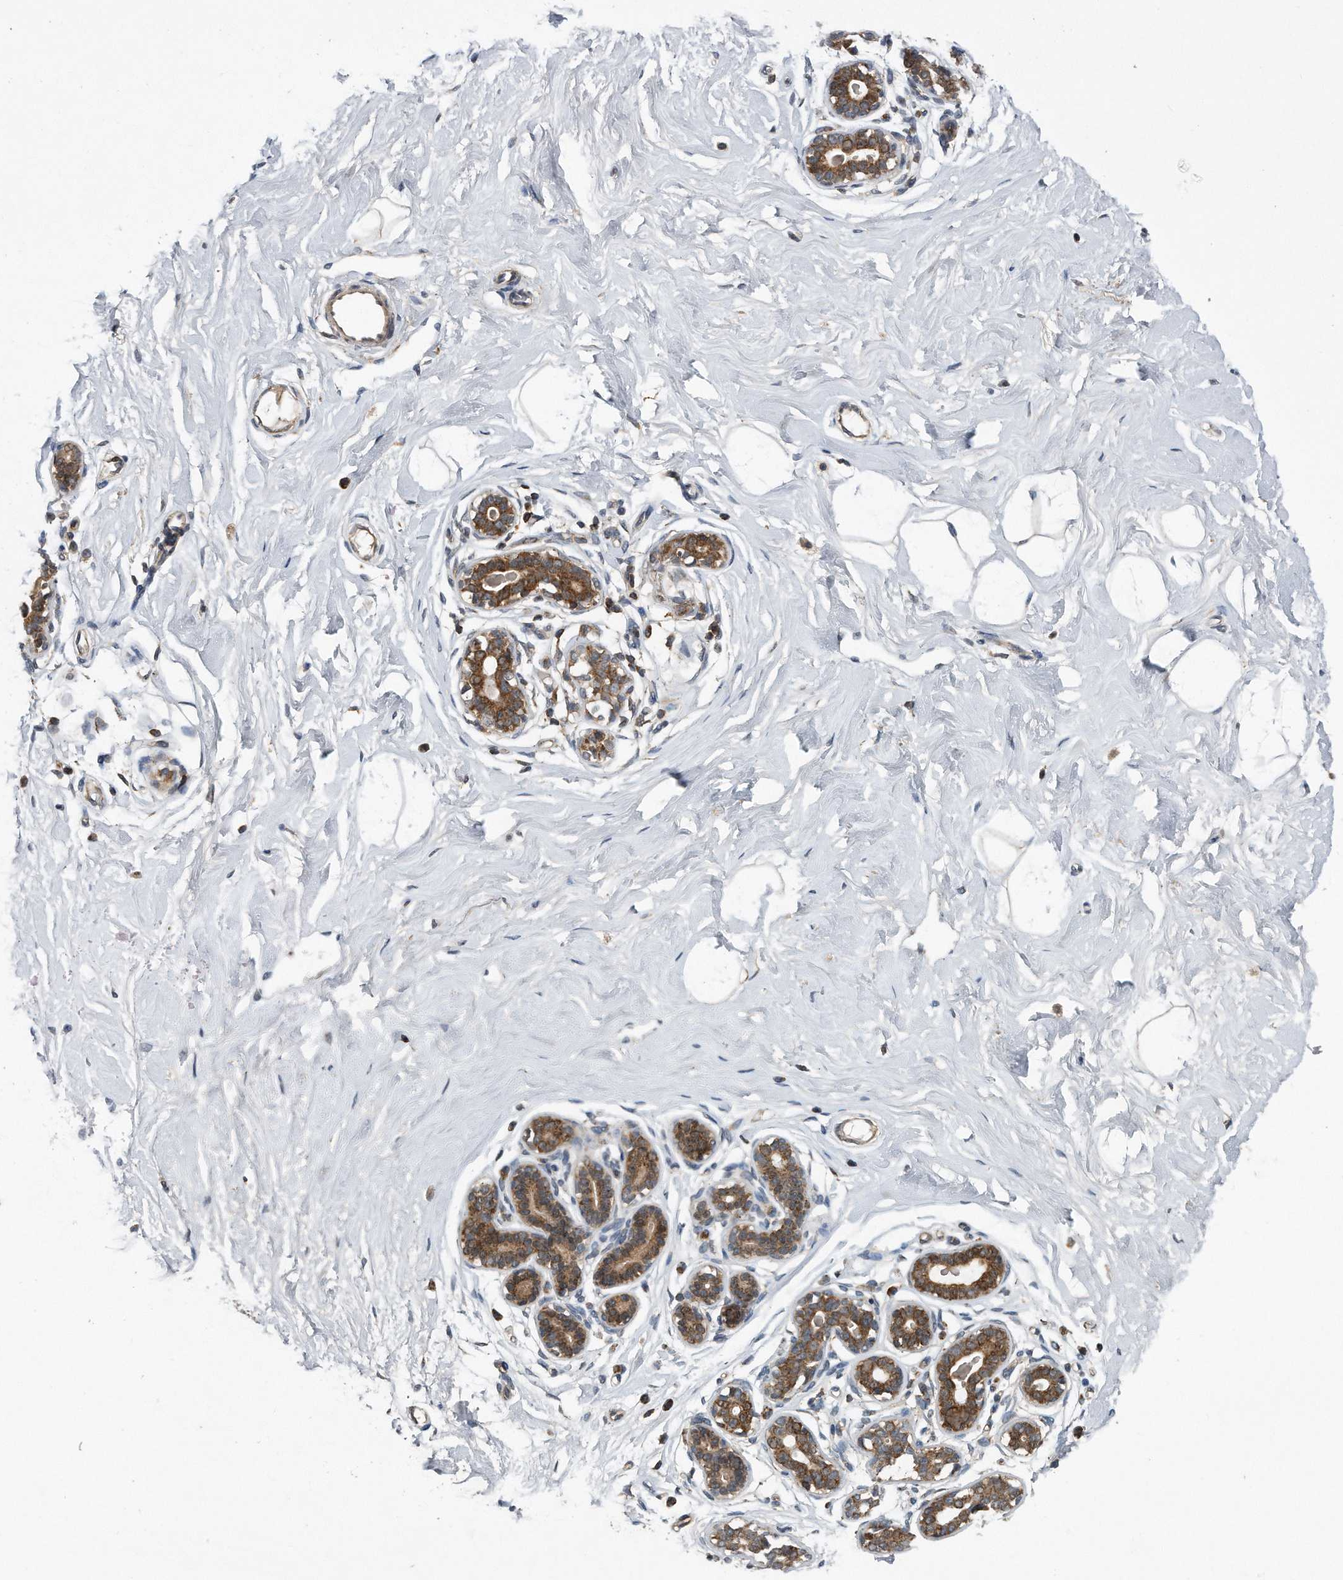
{"staining": {"intensity": "weak", "quantity": ">75%", "location": "cytoplasmic/membranous"}, "tissue": "breast", "cell_type": "Adipocytes", "image_type": "normal", "snomed": [{"axis": "morphology", "description": "Normal tissue, NOS"}, {"axis": "morphology", "description": "Adenoma, NOS"}, {"axis": "topography", "description": "Breast"}], "caption": "Normal breast displays weak cytoplasmic/membranous positivity in about >75% of adipocytes, visualized by immunohistochemistry.", "gene": "ALPK2", "patient": {"sex": "female", "age": 23}}